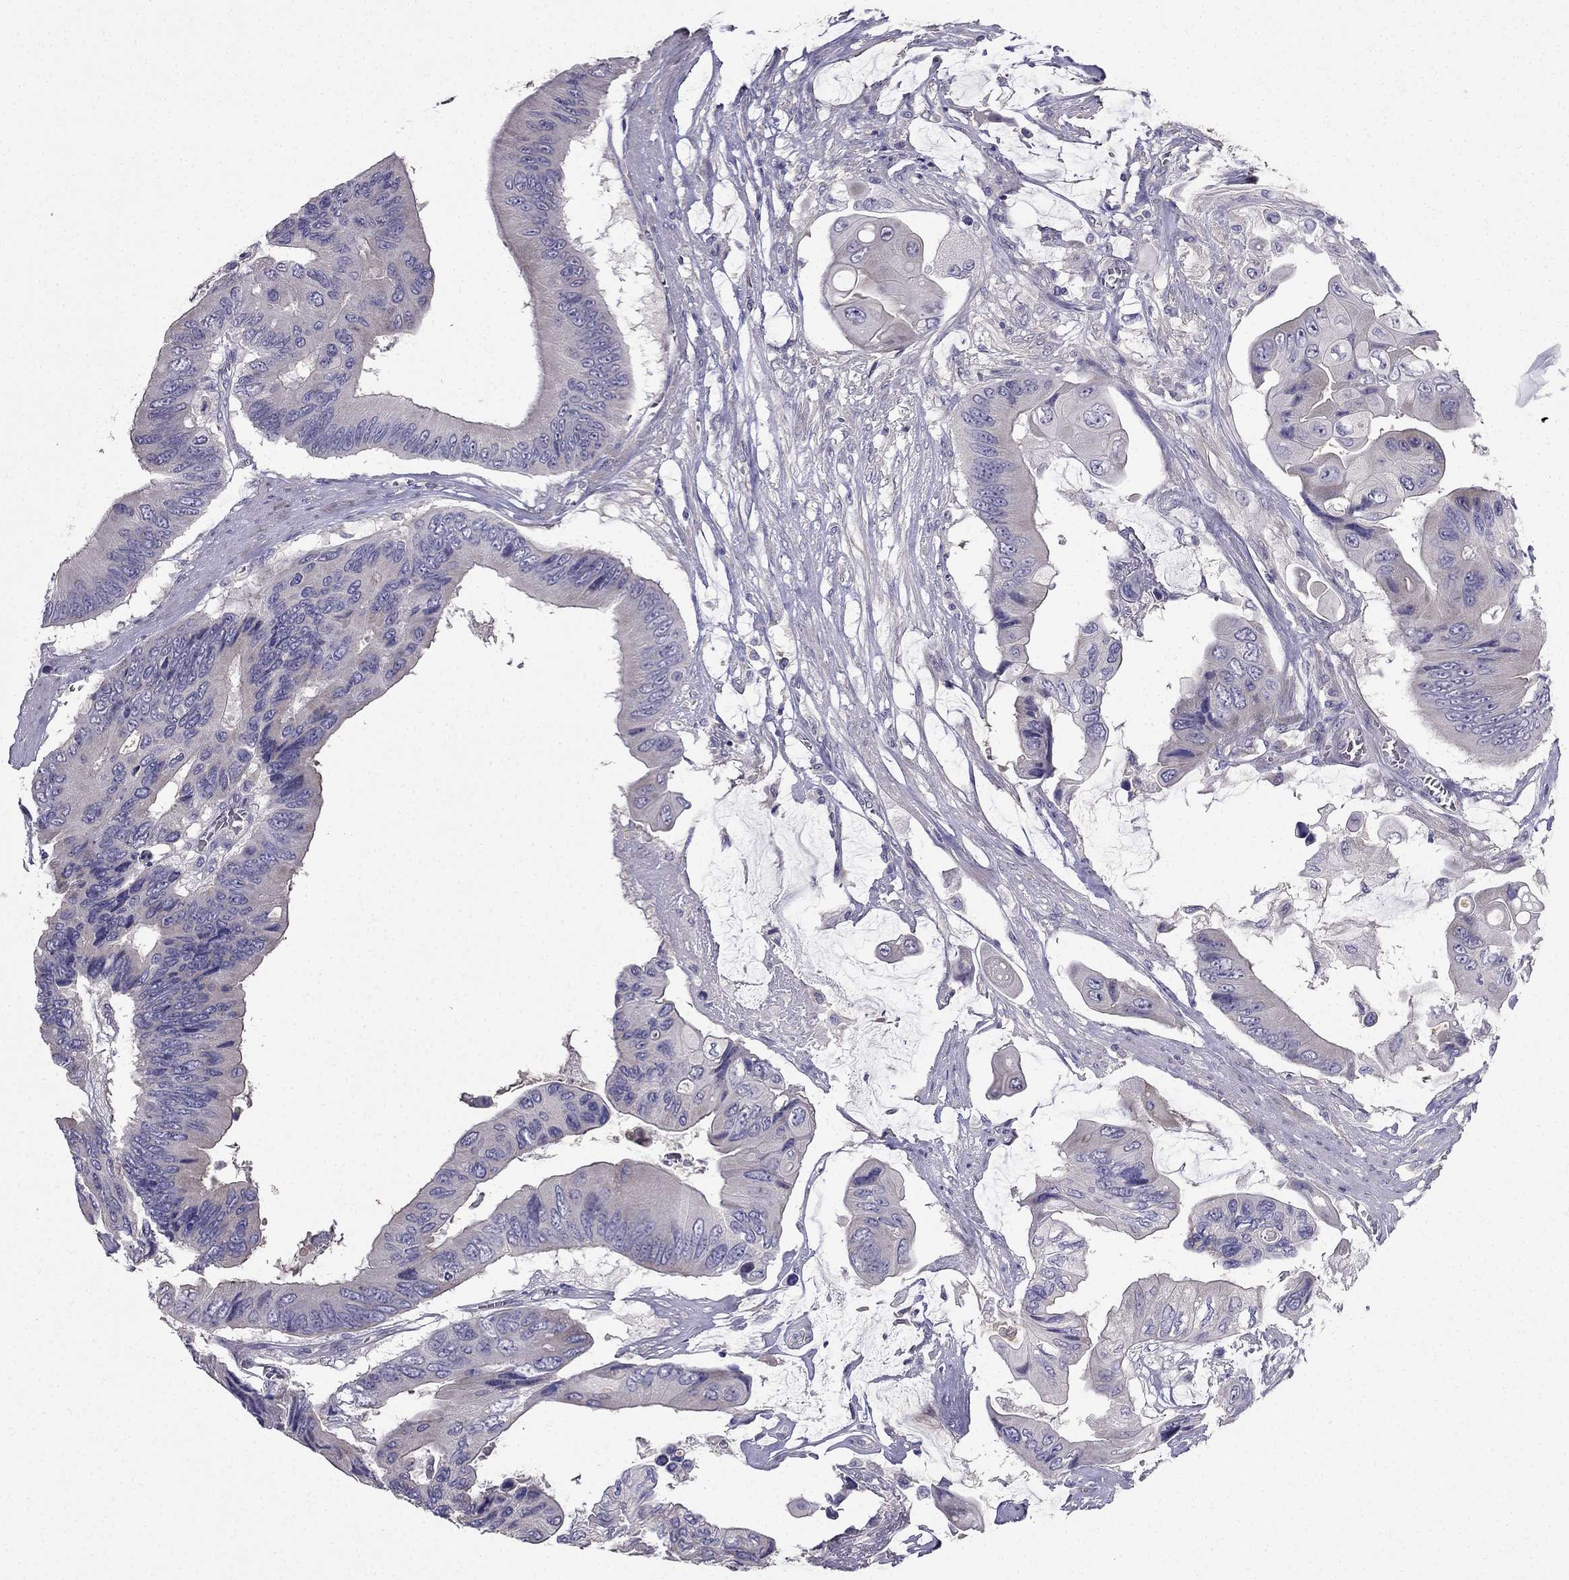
{"staining": {"intensity": "negative", "quantity": "none", "location": "none"}, "tissue": "colorectal cancer", "cell_type": "Tumor cells", "image_type": "cancer", "snomed": [{"axis": "morphology", "description": "Adenocarcinoma, NOS"}, {"axis": "topography", "description": "Rectum"}], "caption": "Tumor cells are negative for brown protein staining in colorectal cancer (adenocarcinoma).", "gene": "AS3MT", "patient": {"sex": "male", "age": 63}}